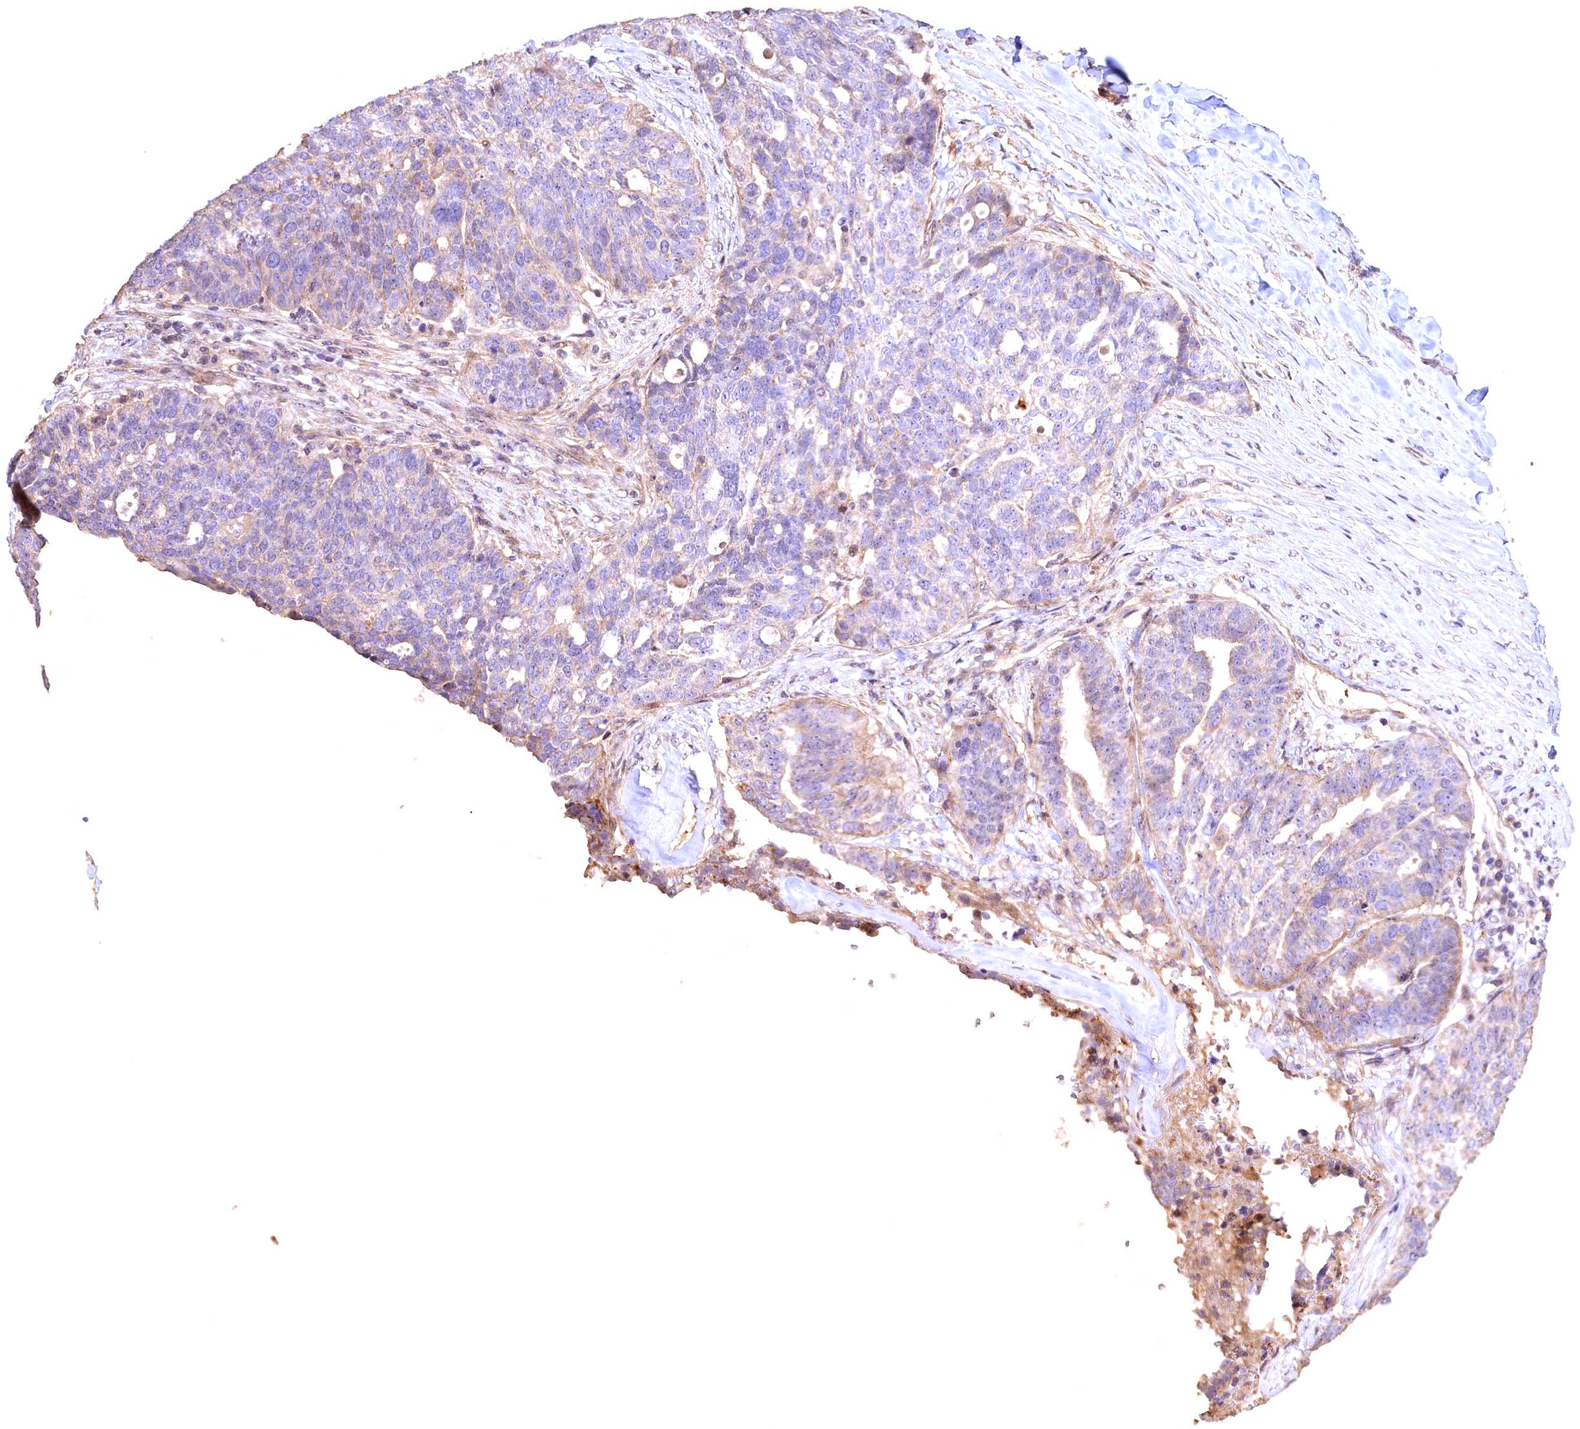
{"staining": {"intensity": "weak", "quantity": "<25%", "location": "cytoplasmic/membranous"}, "tissue": "ovarian cancer", "cell_type": "Tumor cells", "image_type": "cancer", "snomed": [{"axis": "morphology", "description": "Cystadenocarcinoma, serous, NOS"}, {"axis": "topography", "description": "Ovary"}], "caption": "There is no significant positivity in tumor cells of ovarian cancer.", "gene": "FUZ", "patient": {"sex": "female", "age": 59}}